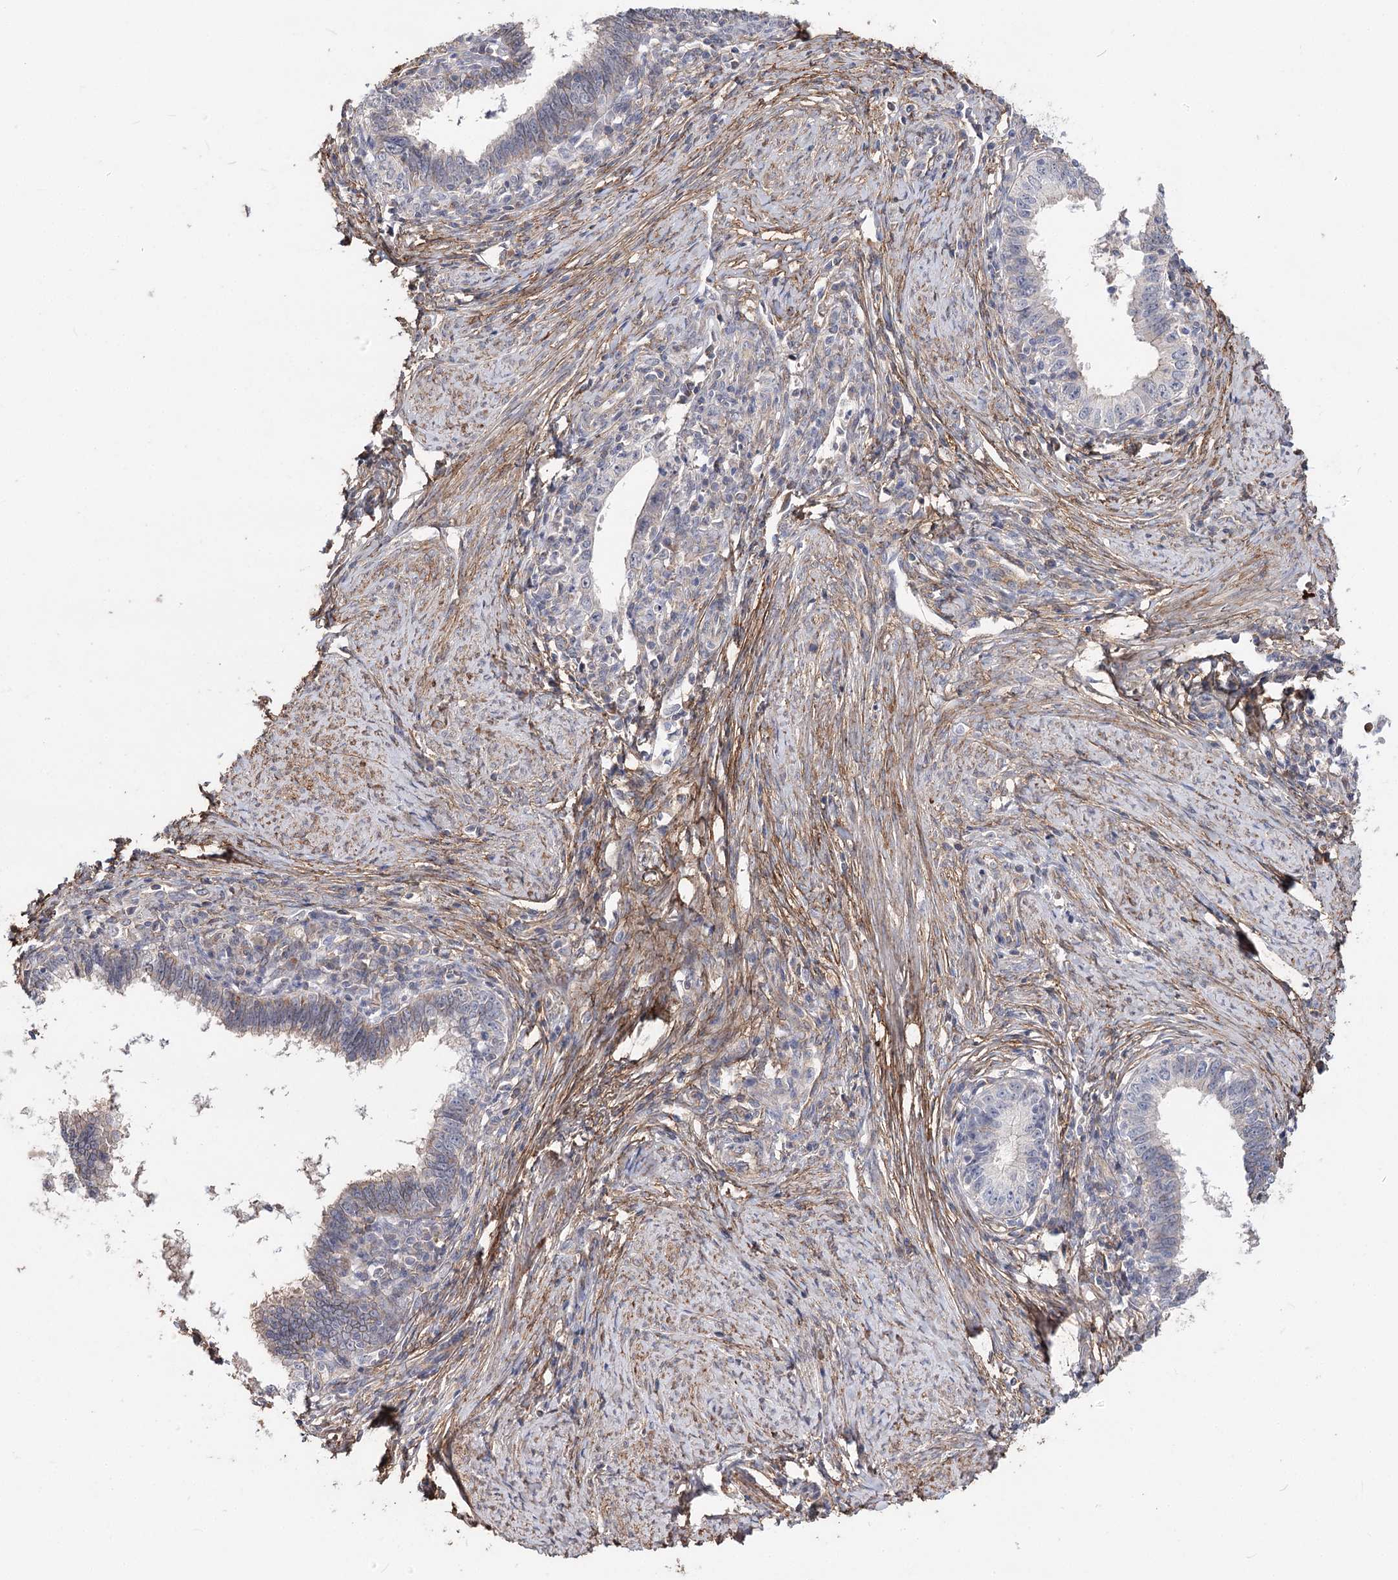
{"staining": {"intensity": "weak", "quantity": "<25%", "location": "cytoplasmic/membranous"}, "tissue": "cervical cancer", "cell_type": "Tumor cells", "image_type": "cancer", "snomed": [{"axis": "morphology", "description": "Adenocarcinoma, NOS"}, {"axis": "topography", "description": "Cervix"}], "caption": "Adenocarcinoma (cervical) stained for a protein using IHC demonstrates no positivity tumor cells.", "gene": "TMEM218", "patient": {"sex": "female", "age": 36}}